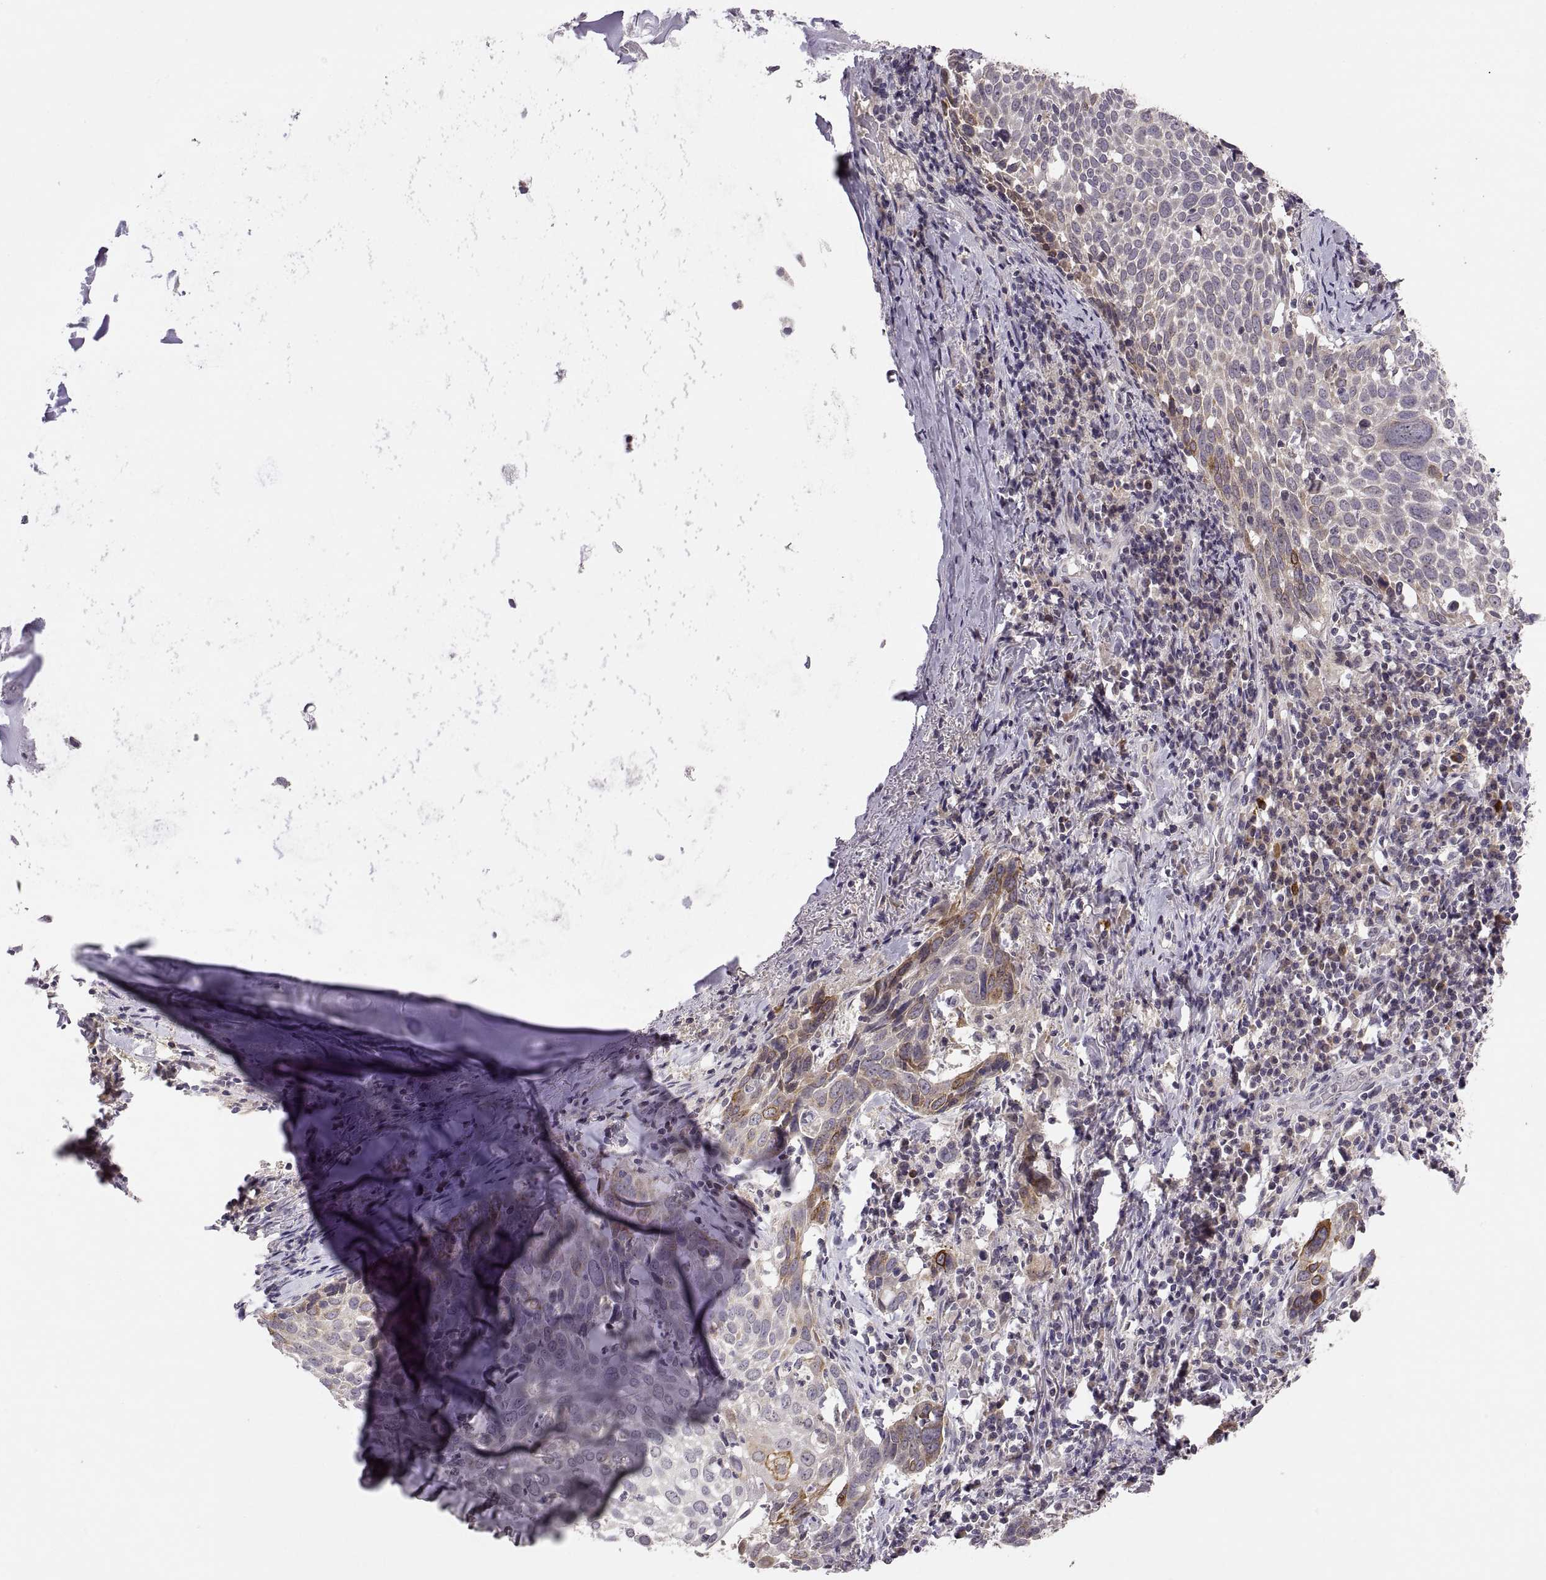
{"staining": {"intensity": "strong", "quantity": "<25%", "location": "cytoplasmic/membranous"}, "tissue": "lung cancer", "cell_type": "Tumor cells", "image_type": "cancer", "snomed": [{"axis": "morphology", "description": "Squamous cell carcinoma, NOS"}, {"axis": "topography", "description": "Lung"}], "caption": "Human lung cancer (squamous cell carcinoma) stained for a protein (brown) demonstrates strong cytoplasmic/membranous positive staining in about <25% of tumor cells.", "gene": "HMGCR", "patient": {"sex": "male", "age": 57}}